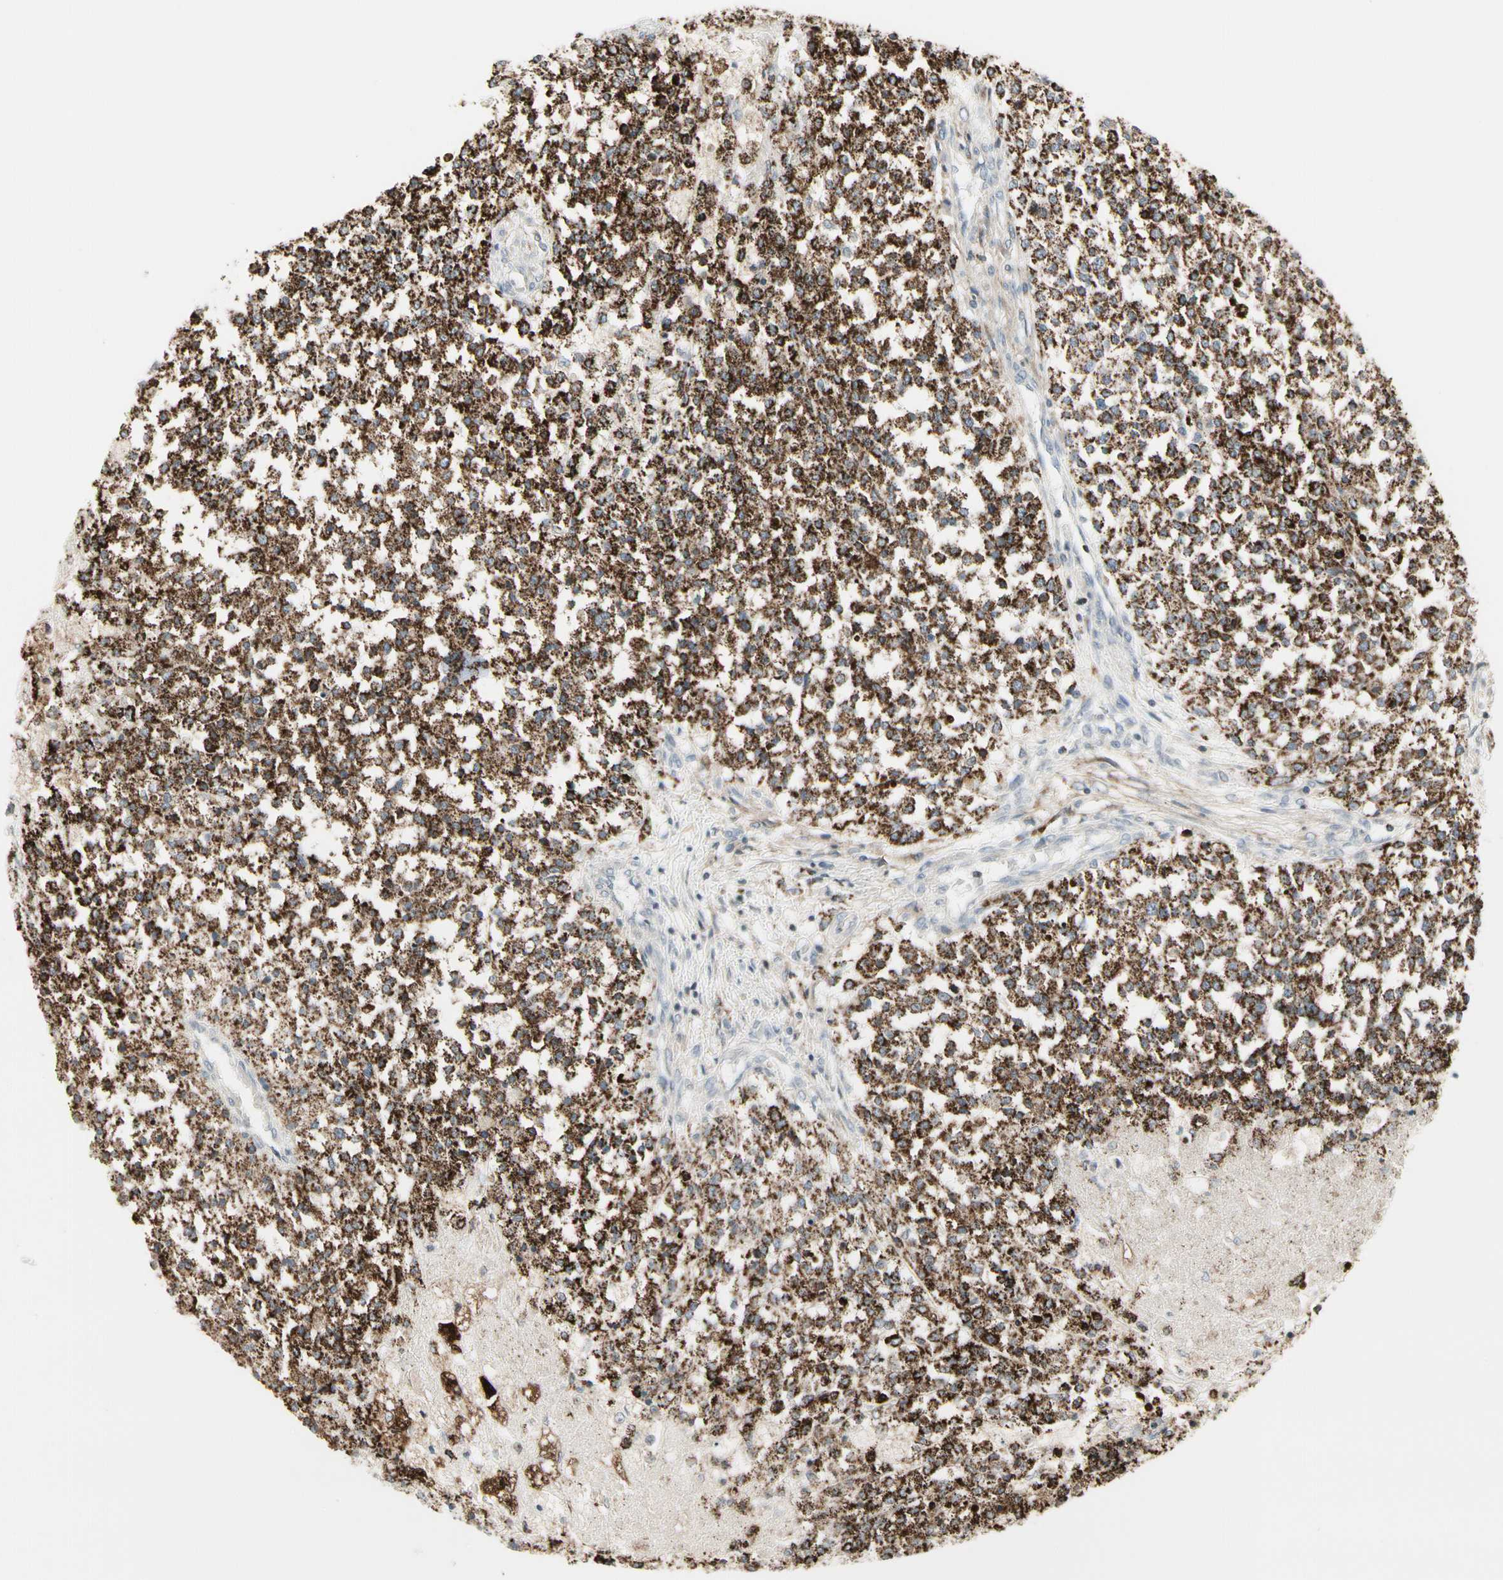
{"staining": {"intensity": "strong", "quantity": ">75%", "location": "cytoplasmic/membranous"}, "tissue": "testis cancer", "cell_type": "Tumor cells", "image_type": "cancer", "snomed": [{"axis": "morphology", "description": "Seminoma, NOS"}, {"axis": "topography", "description": "Testis"}], "caption": "The histopathology image reveals a brown stain indicating the presence of a protein in the cytoplasmic/membranous of tumor cells in testis seminoma. (brown staining indicates protein expression, while blue staining denotes nuclei).", "gene": "TMEM176A", "patient": {"sex": "male", "age": 59}}